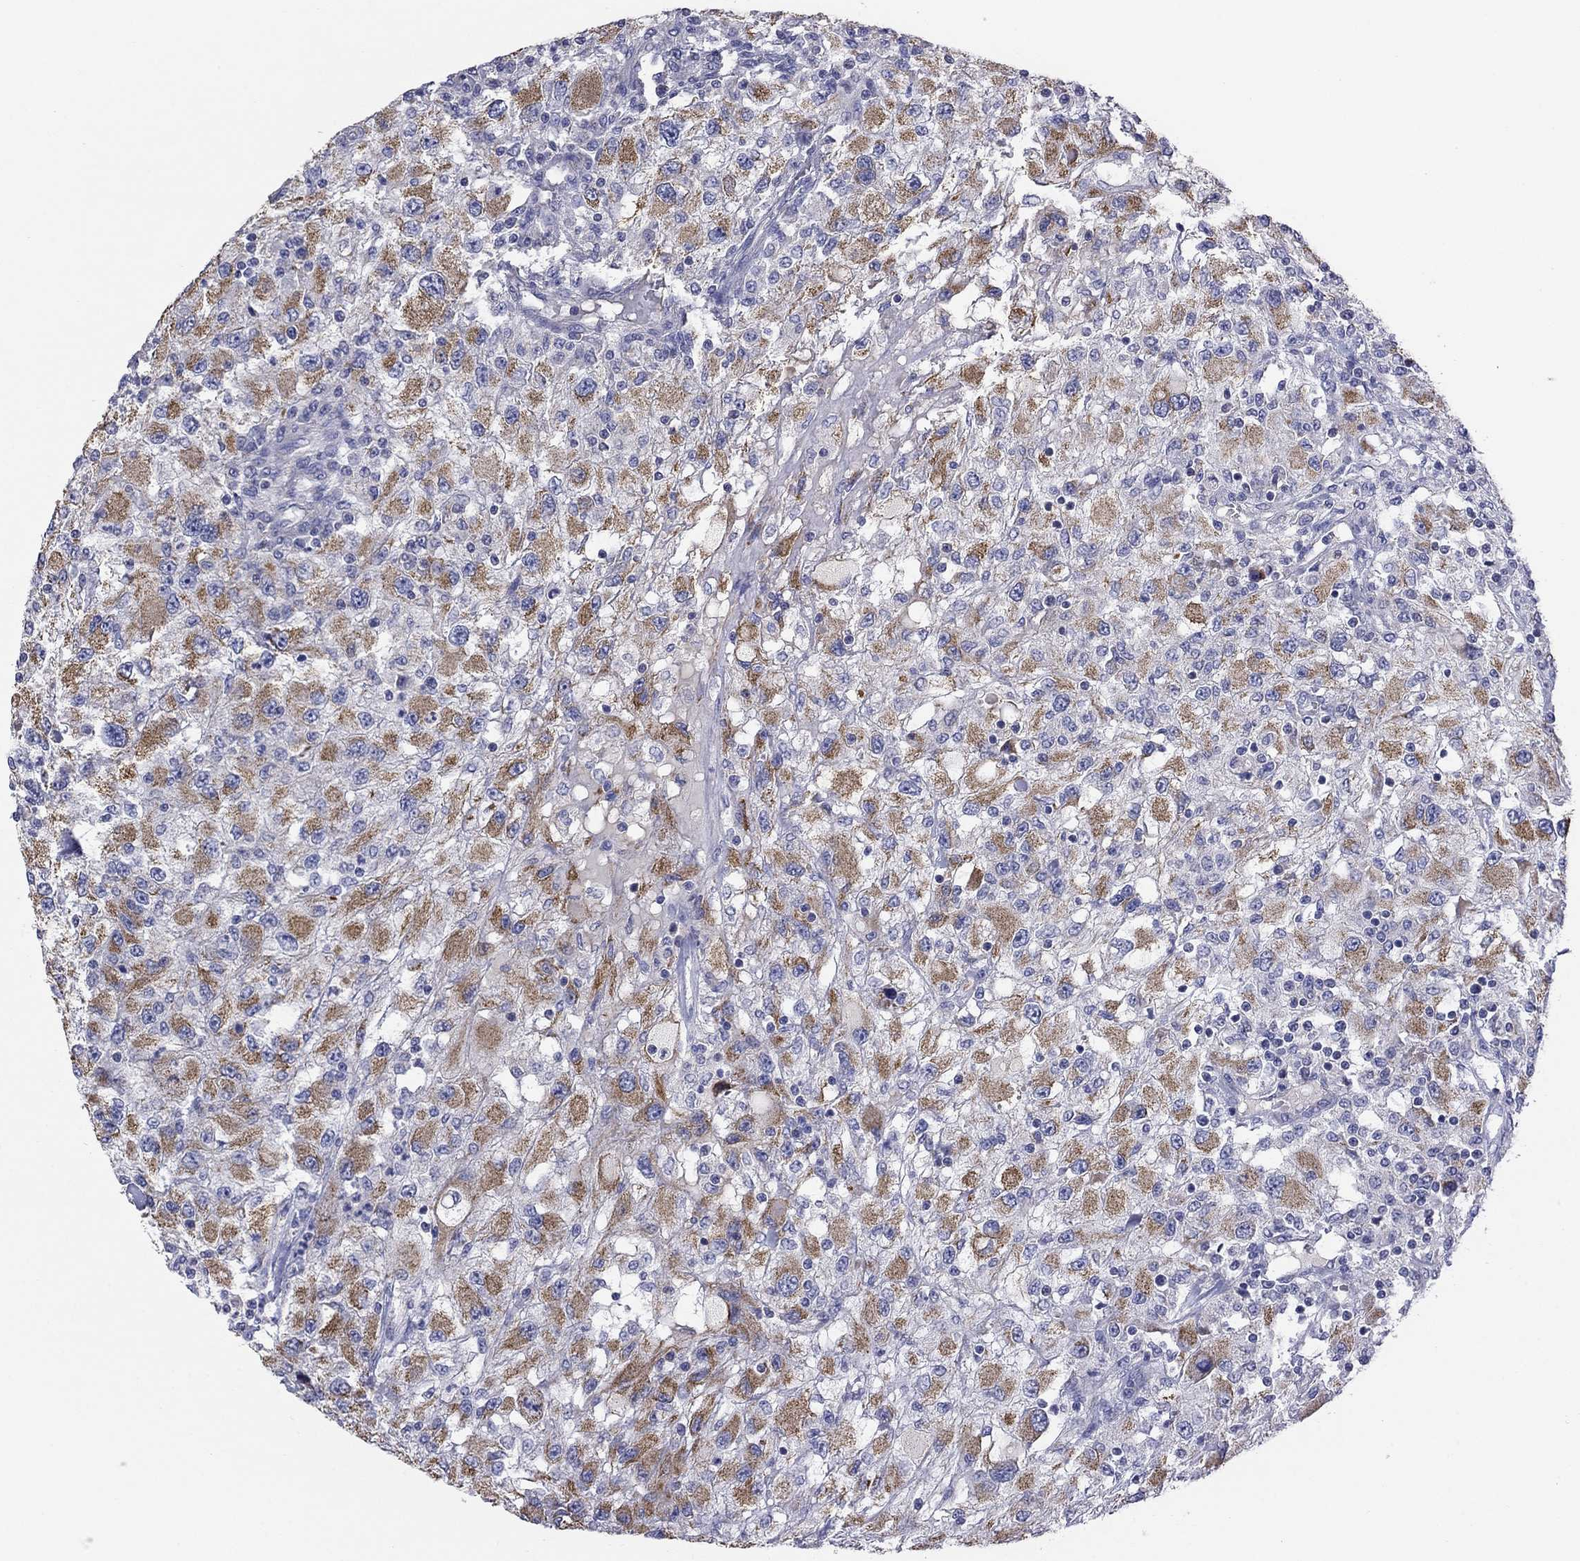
{"staining": {"intensity": "moderate", "quantity": ">75%", "location": "cytoplasmic/membranous"}, "tissue": "renal cancer", "cell_type": "Tumor cells", "image_type": "cancer", "snomed": [{"axis": "morphology", "description": "Adenocarcinoma, NOS"}, {"axis": "topography", "description": "Kidney"}], "caption": "Immunohistochemistry (IHC) (DAB) staining of adenocarcinoma (renal) reveals moderate cytoplasmic/membranous protein expression in about >75% of tumor cells. The staining is performed using DAB brown chromogen to label protein expression. The nuclei are counter-stained blue using hematoxylin.", "gene": "CLVS1", "patient": {"sex": "female", "age": 67}}